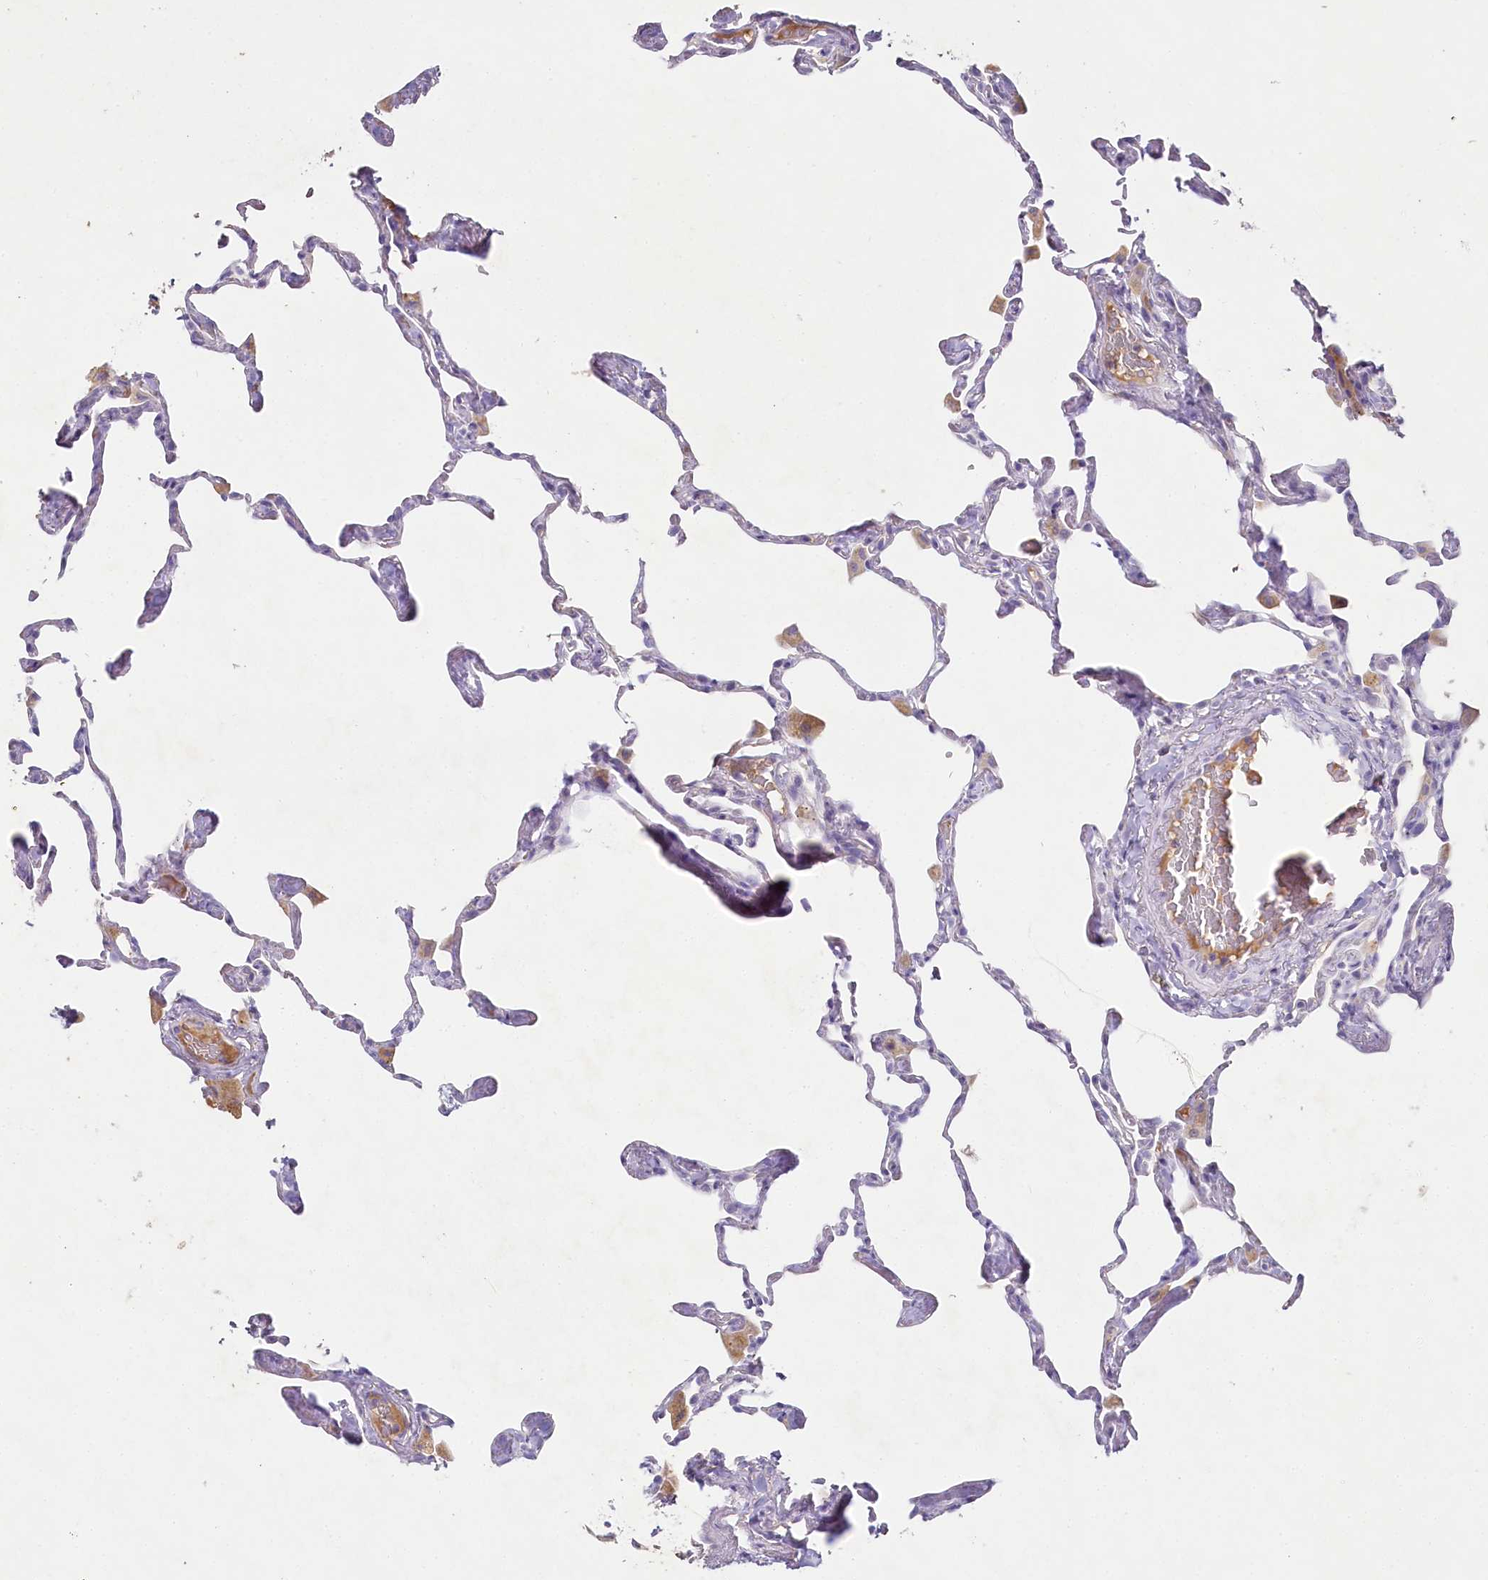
{"staining": {"intensity": "negative", "quantity": "none", "location": "none"}, "tissue": "lung", "cell_type": "Alveolar cells", "image_type": "normal", "snomed": [{"axis": "morphology", "description": "Normal tissue, NOS"}, {"axis": "topography", "description": "Lung"}], "caption": "Immunohistochemistry photomicrograph of benign lung stained for a protein (brown), which displays no staining in alveolar cells. Nuclei are stained in blue.", "gene": "HPD", "patient": {"sex": "male", "age": 65}}